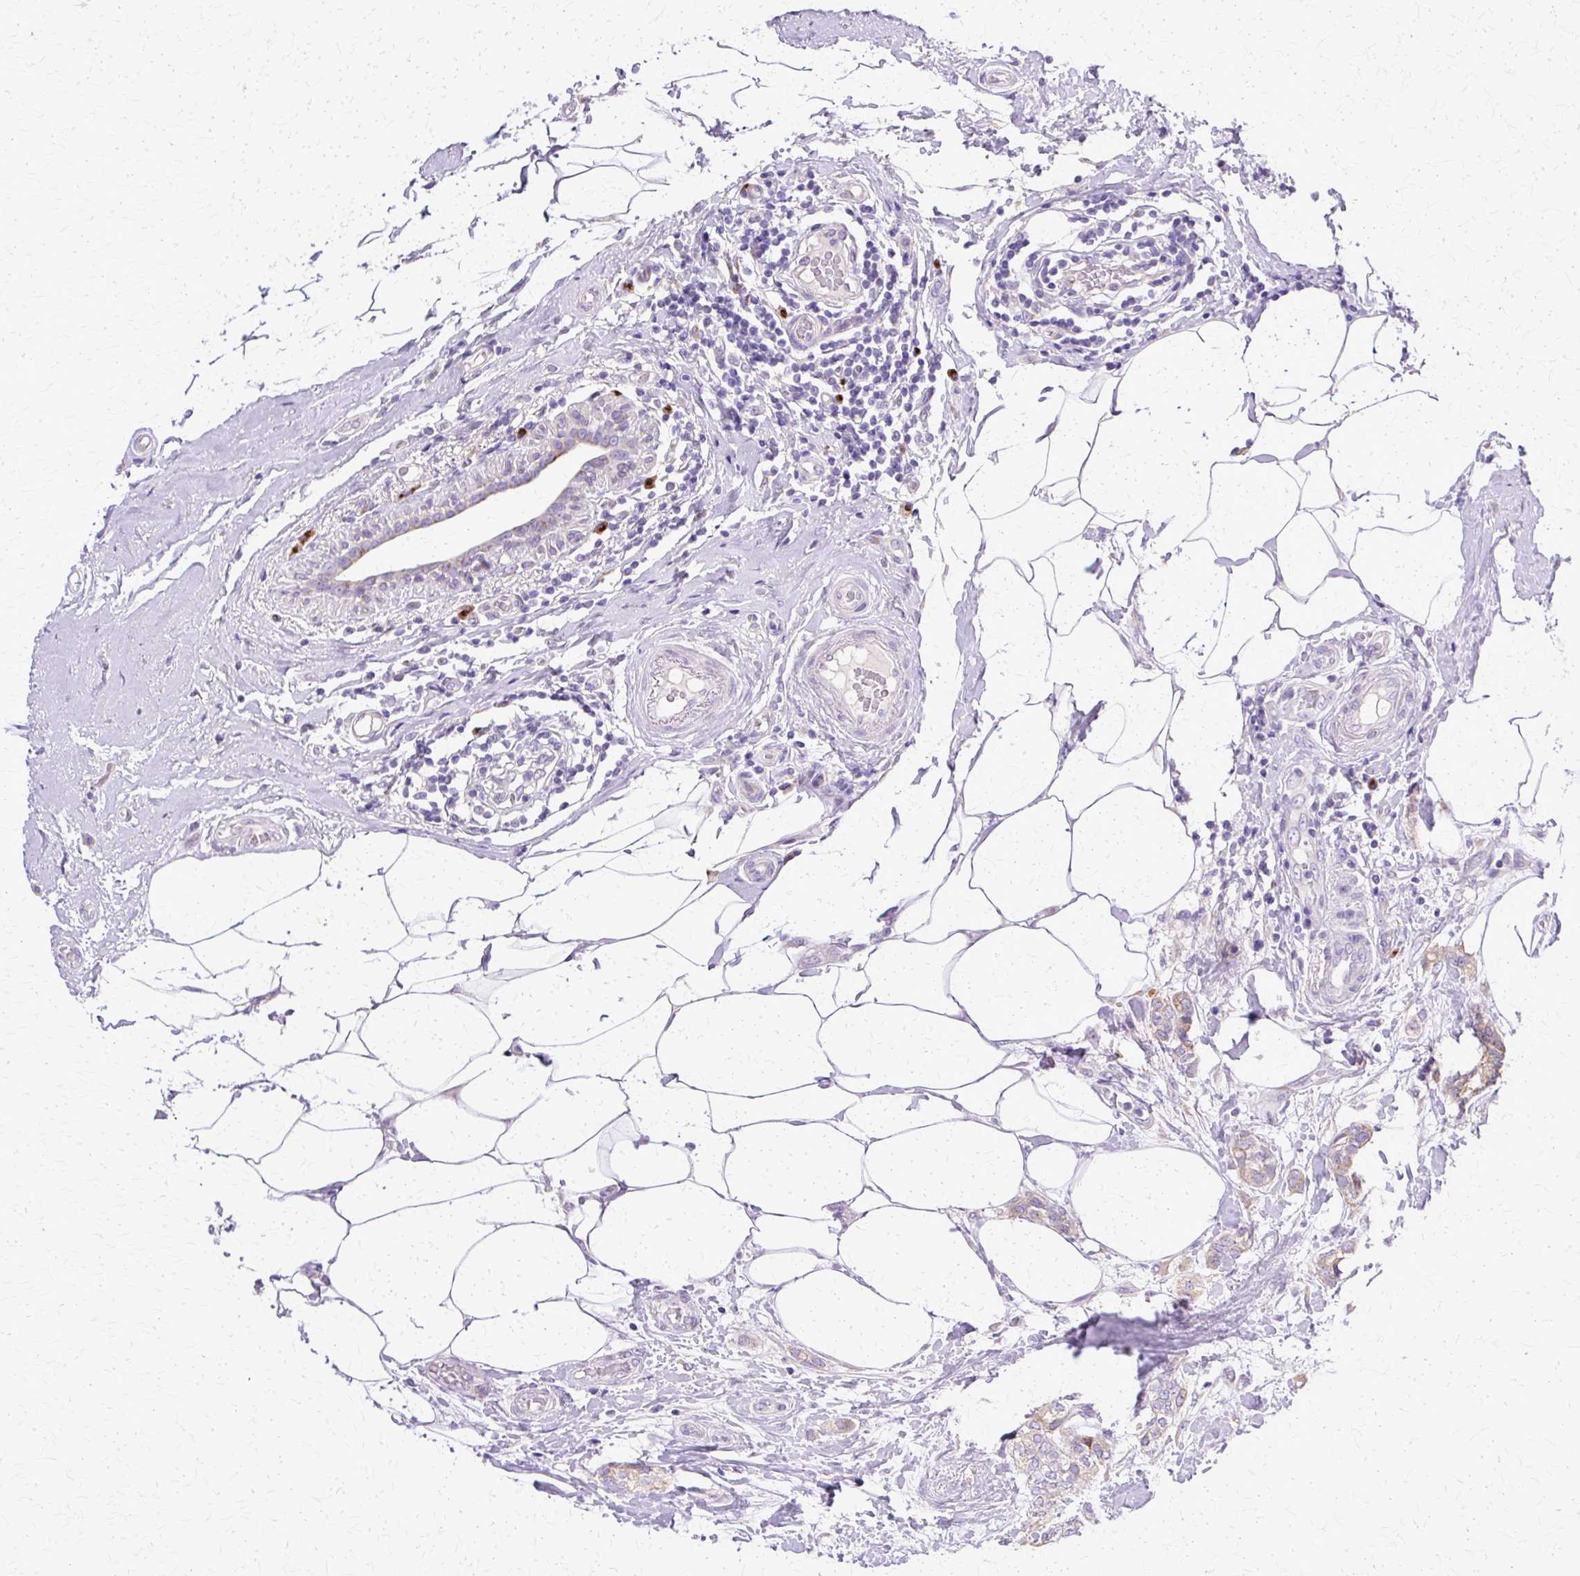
{"staining": {"intensity": "weak", "quantity": "<25%", "location": "cytoplasmic/membranous"}, "tissue": "breast cancer", "cell_type": "Tumor cells", "image_type": "cancer", "snomed": [{"axis": "morphology", "description": "Duct carcinoma"}, {"axis": "topography", "description": "Breast"}], "caption": "A histopathology image of breast cancer stained for a protein shows no brown staining in tumor cells.", "gene": "TBC1D3G", "patient": {"sex": "female", "age": 73}}